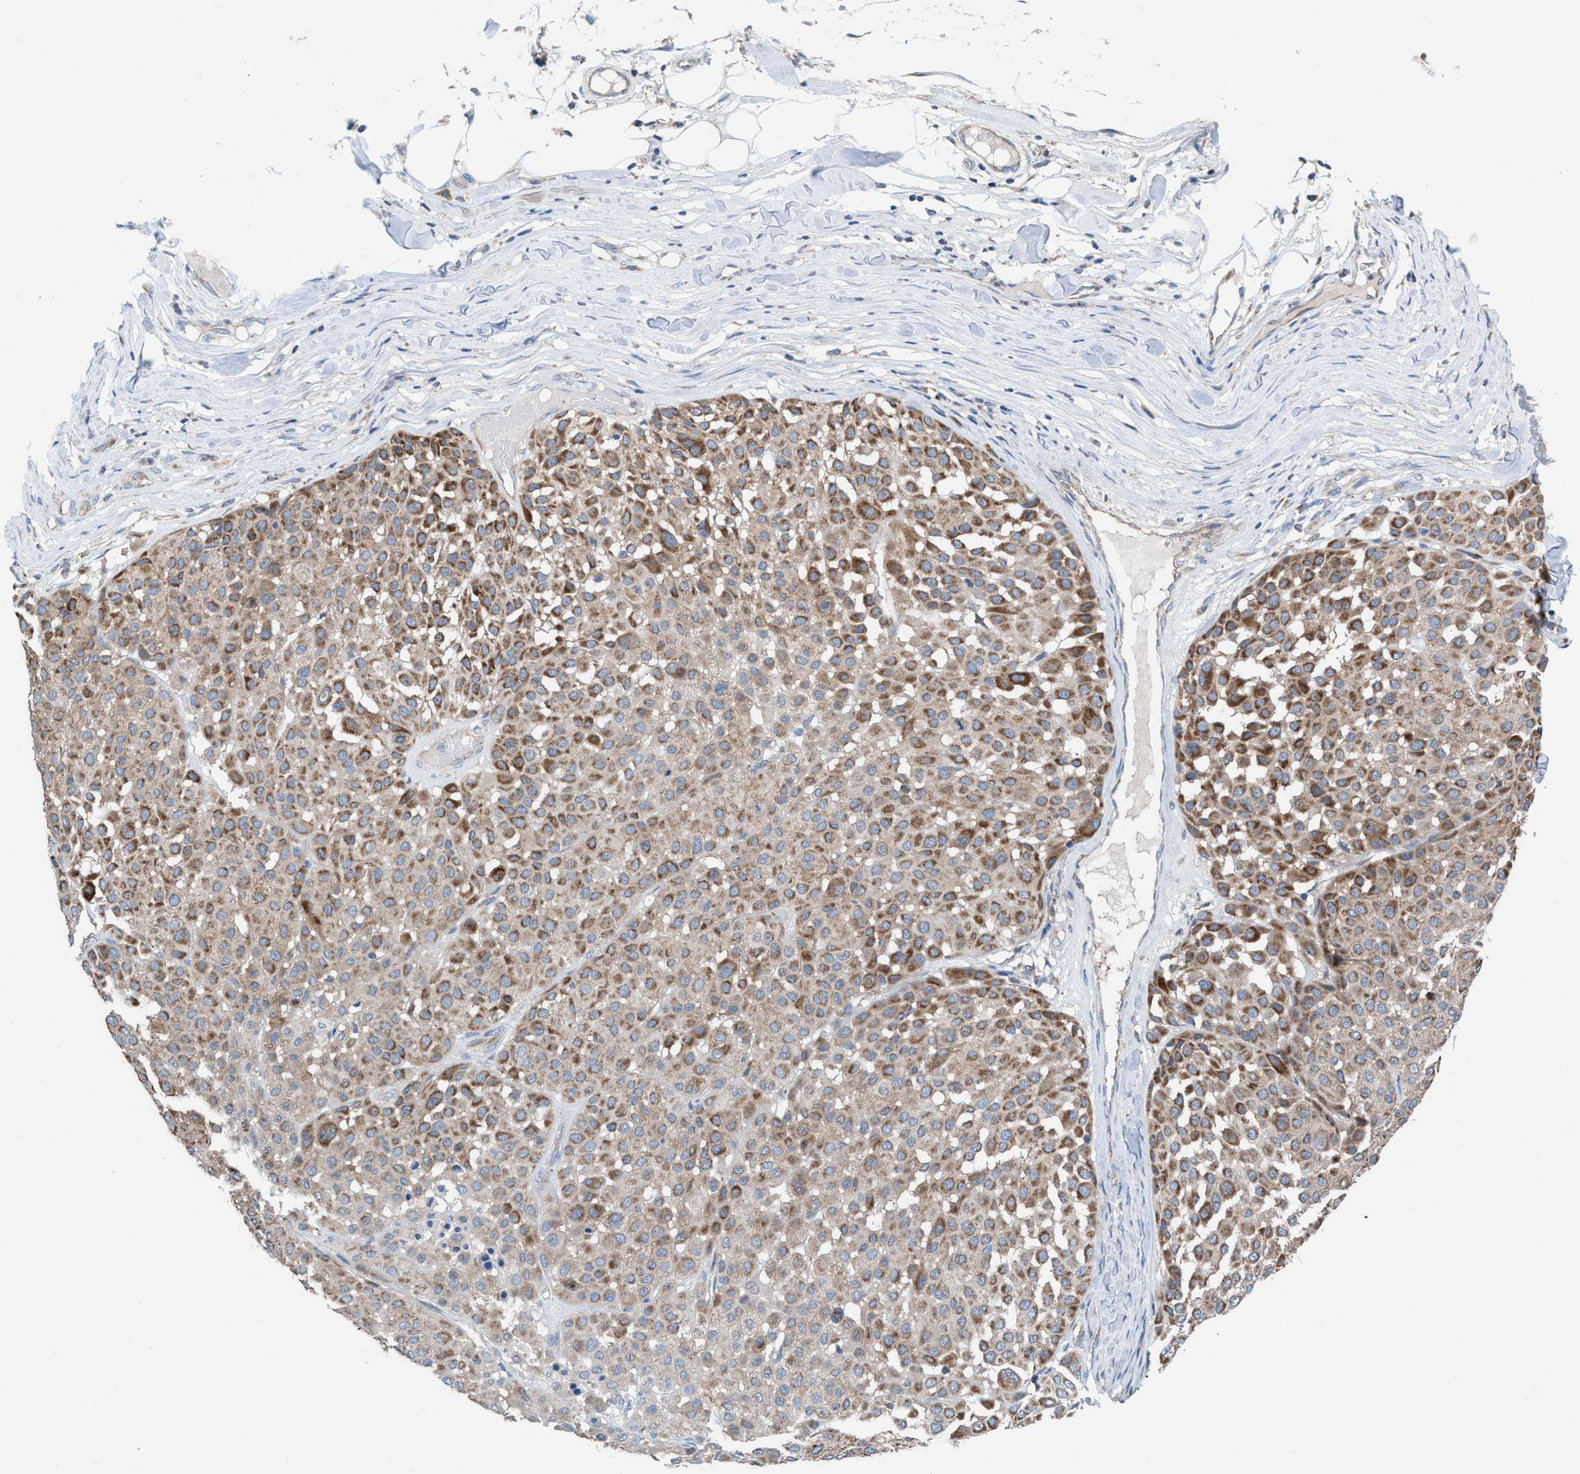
{"staining": {"intensity": "moderate", "quantity": ">75%", "location": "cytoplasmic/membranous"}, "tissue": "melanoma", "cell_type": "Tumor cells", "image_type": "cancer", "snomed": [{"axis": "morphology", "description": "Malignant melanoma, Metastatic site"}, {"axis": "topography", "description": "Soft tissue"}], "caption": "Immunohistochemical staining of human malignant melanoma (metastatic site) reveals medium levels of moderate cytoplasmic/membranous staining in approximately >75% of tumor cells. (IHC, brightfield microscopy, high magnification).", "gene": "MRM1", "patient": {"sex": "male", "age": 41}}